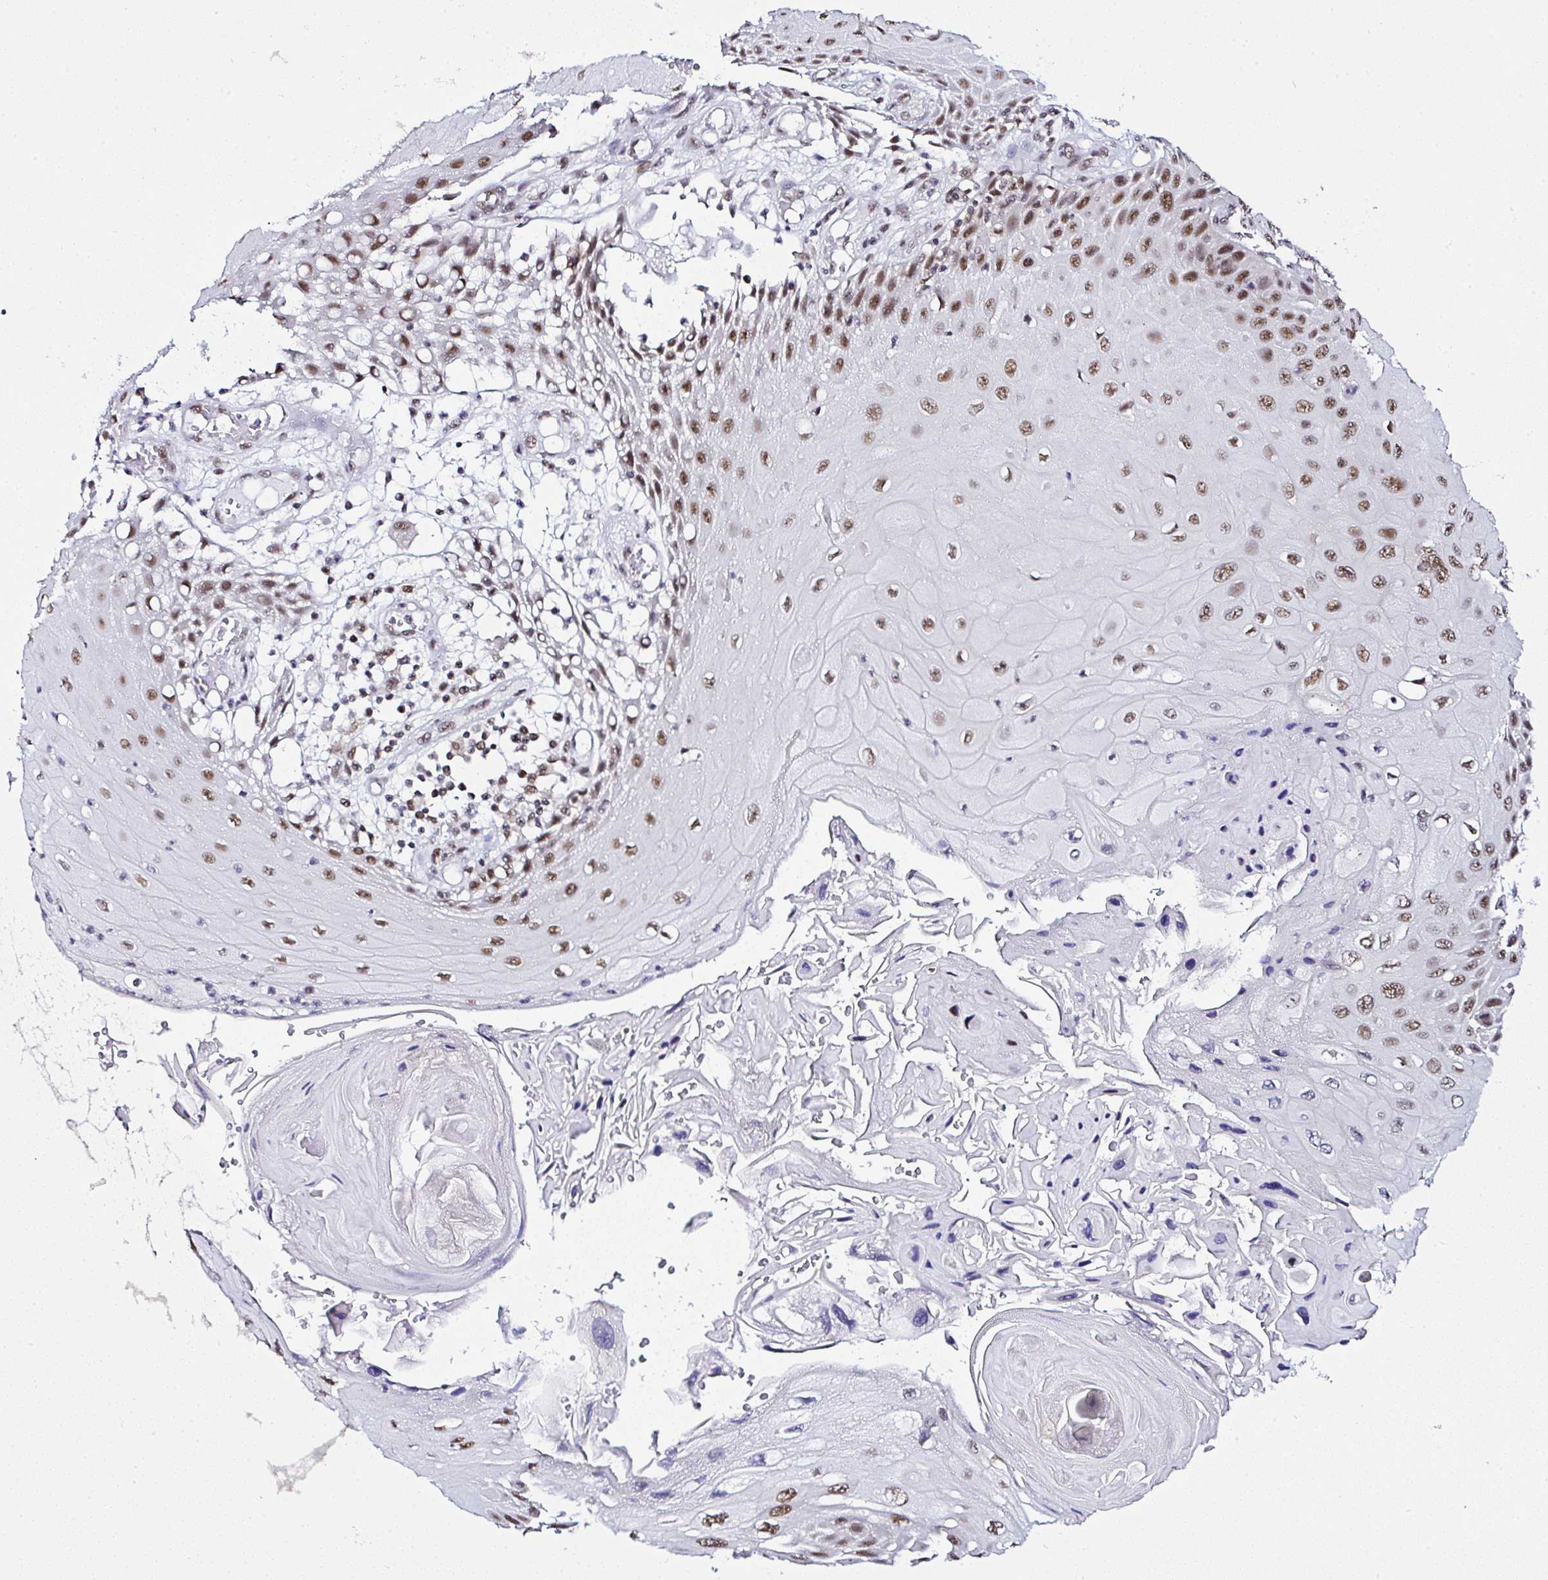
{"staining": {"intensity": "moderate", "quantity": ">75%", "location": "nuclear"}, "tissue": "skin cancer", "cell_type": "Tumor cells", "image_type": "cancer", "snomed": [{"axis": "morphology", "description": "Squamous cell carcinoma, NOS"}, {"axis": "topography", "description": "Skin"}, {"axis": "topography", "description": "Vulva"}], "caption": "A histopathology image of skin cancer (squamous cell carcinoma) stained for a protein demonstrates moderate nuclear brown staining in tumor cells. Immunohistochemistry (ihc) stains the protein of interest in brown and the nuclei are stained blue.", "gene": "PTPN2", "patient": {"sex": "female", "age": 44}}